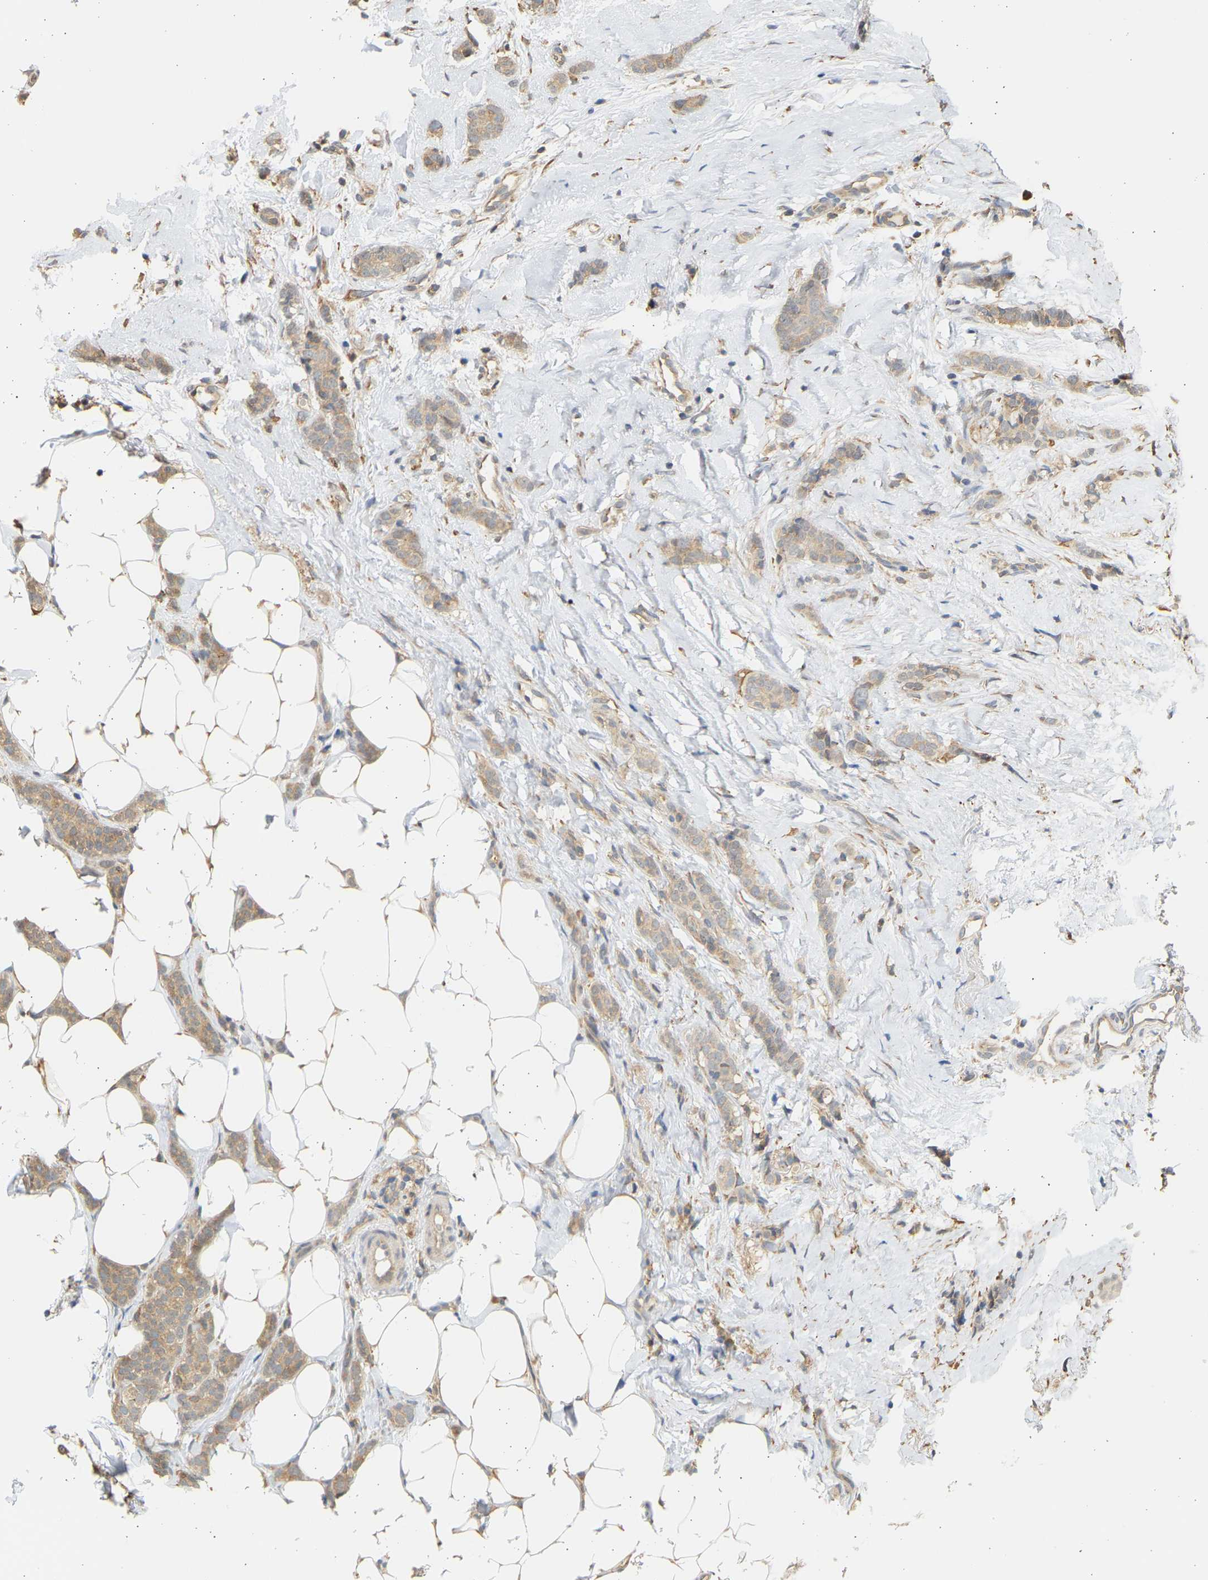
{"staining": {"intensity": "weak", "quantity": ">75%", "location": "cytoplasmic/membranous"}, "tissue": "breast cancer", "cell_type": "Tumor cells", "image_type": "cancer", "snomed": [{"axis": "morphology", "description": "Lobular carcinoma"}, {"axis": "topography", "description": "Skin"}, {"axis": "topography", "description": "Breast"}], "caption": "Breast cancer stained with a protein marker displays weak staining in tumor cells.", "gene": "B4GALT6", "patient": {"sex": "female", "age": 46}}